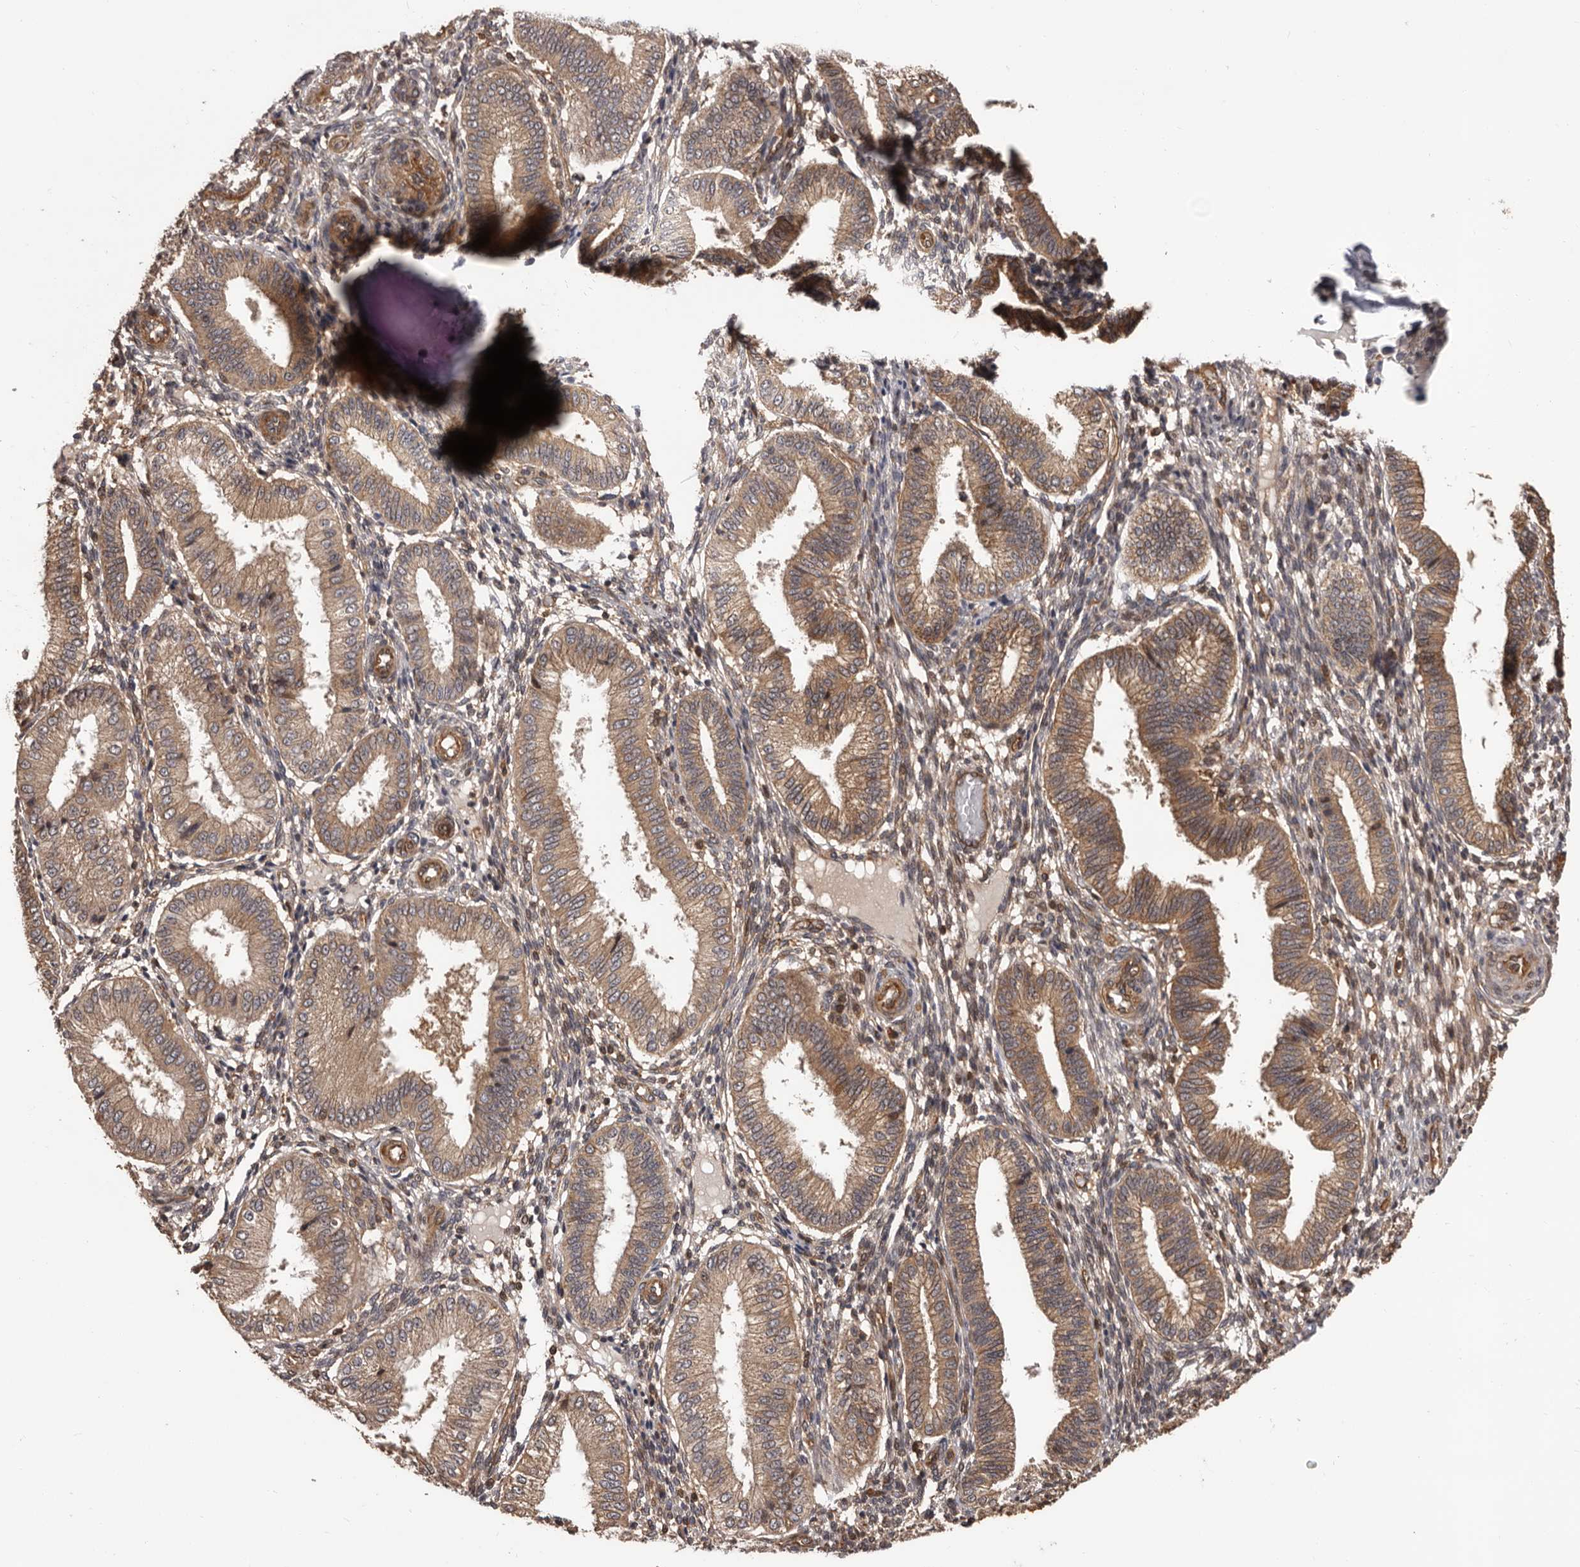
{"staining": {"intensity": "weak", "quantity": "25%-75%", "location": "cytoplasmic/membranous"}, "tissue": "endometrium", "cell_type": "Cells in endometrial stroma", "image_type": "normal", "snomed": [{"axis": "morphology", "description": "Normal tissue, NOS"}, {"axis": "topography", "description": "Endometrium"}], "caption": "Endometrium stained for a protein reveals weak cytoplasmic/membranous positivity in cells in endometrial stroma.", "gene": "ADAMTS2", "patient": {"sex": "female", "age": 39}}